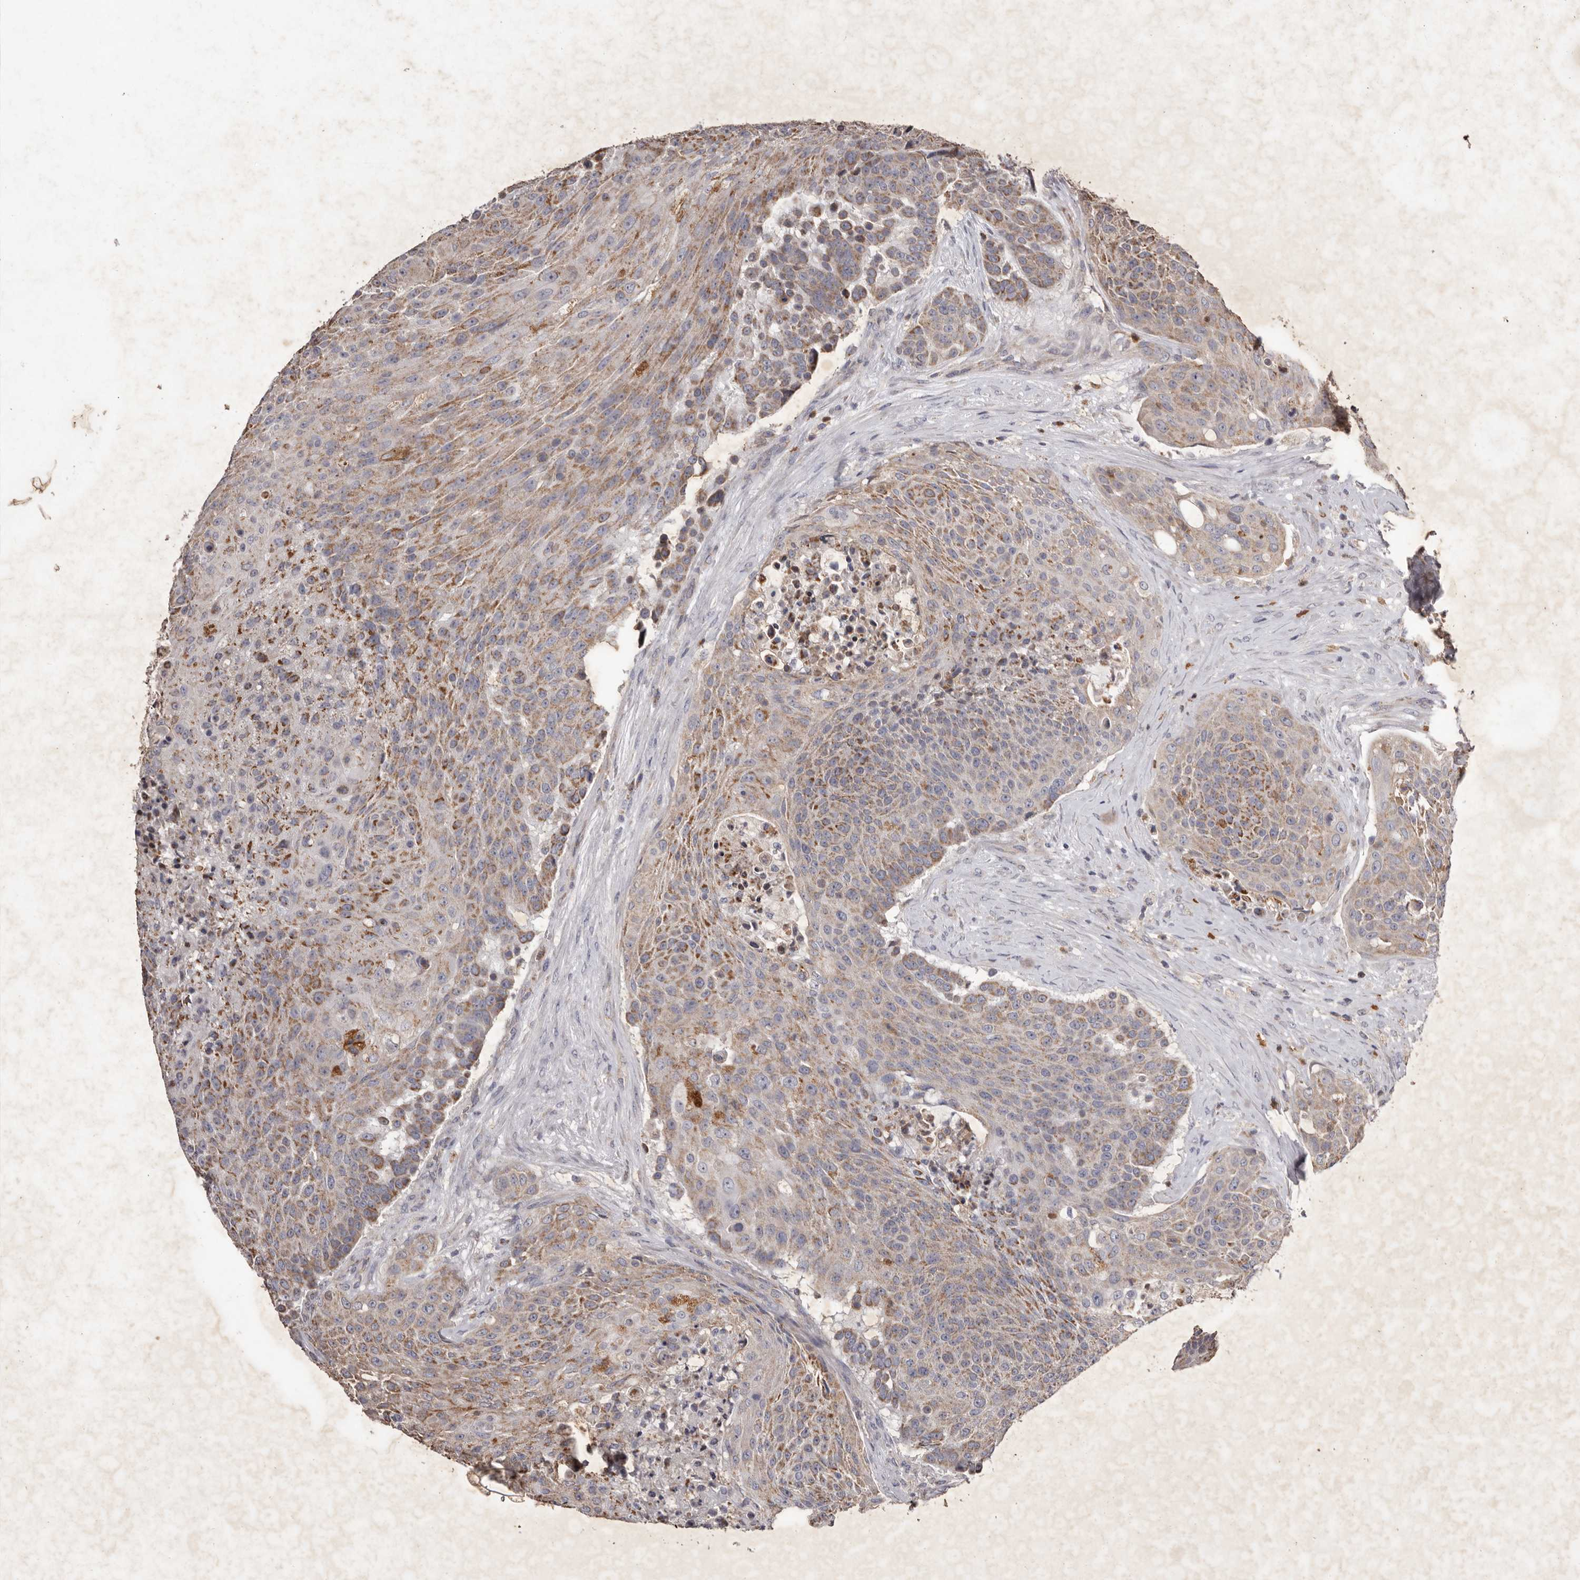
{"staining": {"intensity": "moderate", "quantity": ">75%", "location": "cytoplasmic/membranous"}, "tissue": "urothelial cancer", "cell_type": "Tumor cells", "image_type": "cancer", "snomed": [{"axis": "morphology", "description": "Urothelial carcinoma, High grade"}, {"axis": "topography", "description": "Urinary bladder"}], "caption": "A histopathology image of high-grade urothelial carcinoma stained for a protein demonstrates moderate cytoplasmic/membranous brown staining in tumor cells.", "gene": "CXCL14", "patient": {"sex": "female", "age": 63}}